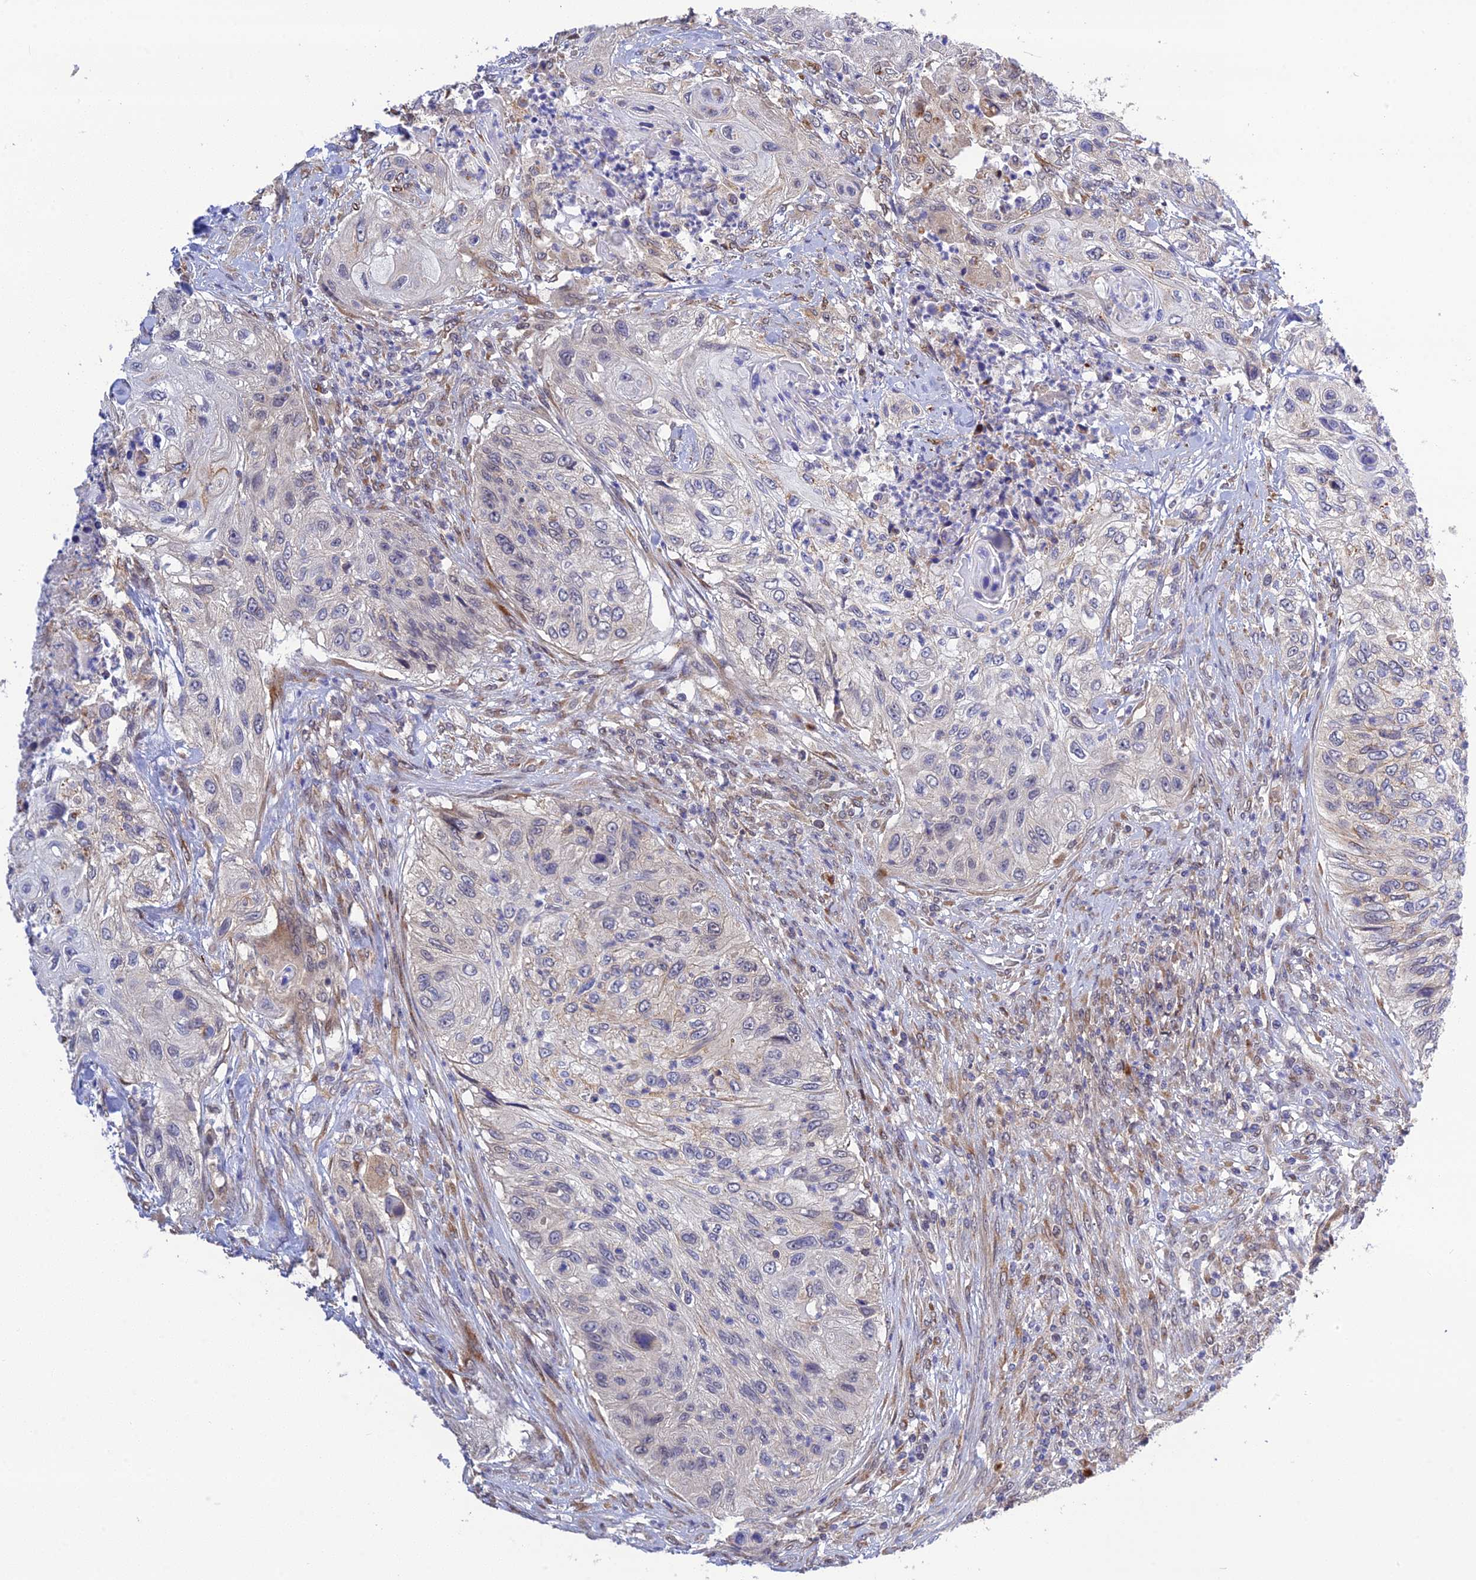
{"staining": {"intensity": "negative", "quantity": "none", "location": "none"}, "tissue": "urothelial cancer", "cell_type": "Tumor cells", "image_type": "cancer", "snomed": [{"axis": "morphology", "description": "Urothelial carcinoma, High grade"}, {"axis": "topography", "description": "Urinary bladder"}], "caption": "Tumor cells show no significant protein positivity in urothelial cancer.", "gene": "SNX17", "patient": {"sex": "female", "age": 60}}